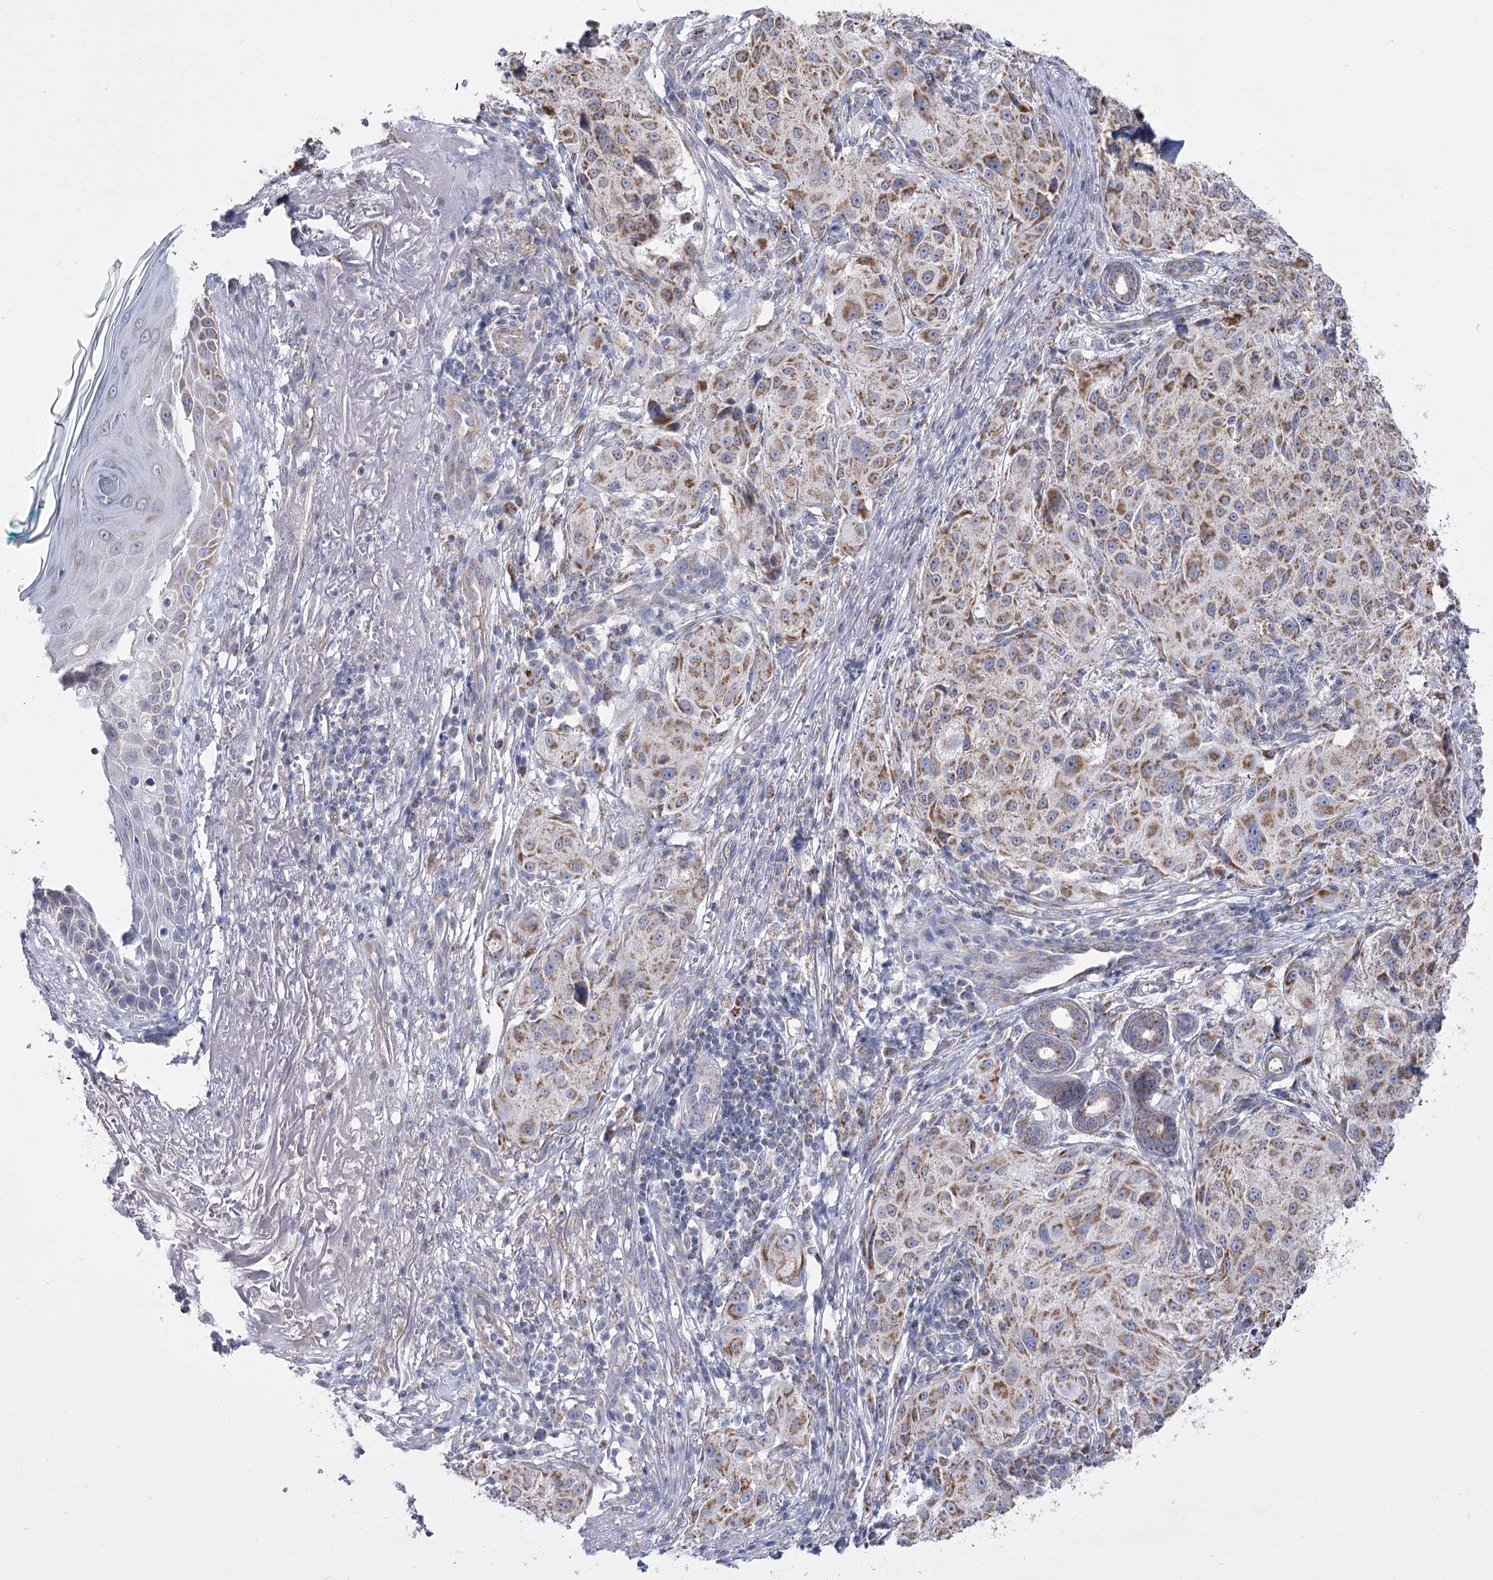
{"staining": {"intensity": "moderate", "quantity": ">75%", "location": "cytoplasmic/membranous"}, "tissue": "melanoma", "cell_type": "Tumor cells", "image_type": "cancer", "snomed": [{"axis": "morphology", "description": "Necrosis, NOS"}, {"axis": "morphology", "description": "Malignant melanoma, NOS"}, {"axis": "topography", "description": "Skin"}], "caption": "About >75% of tumor cells in human melanoma demonstrate moderate cytoplasmic/membranous protein positivity as visualized by brown immunohistochemical staining.", "gene": "PDHB", "patient": {"sex": "female", "age": 87}}